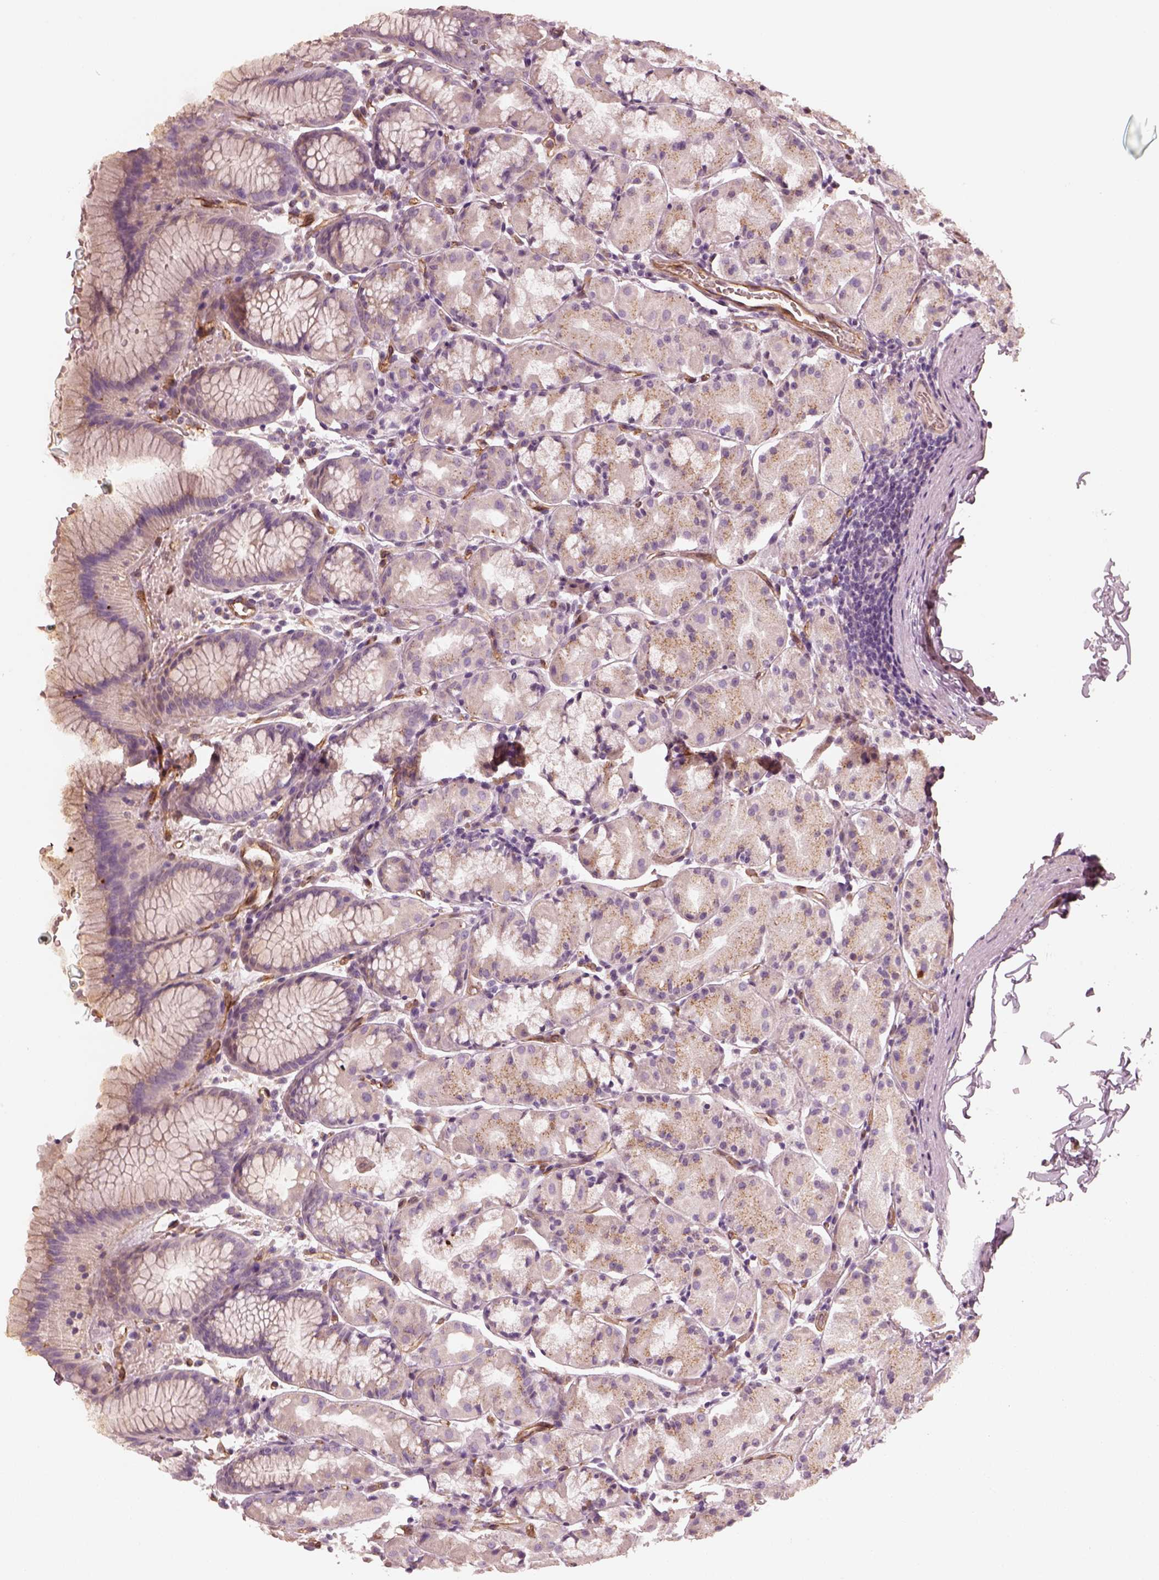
{"staining": {"intensity": "weak", "quantity": "25%-75%", "location": "cytoplasmic/membranous"}, "tissue": "stomach", "cell_type": "Glandular cells", "image_type": "normal", "snomed": [{"axis": "morphology", "description": "Normal tissue, NOS"}, {"axis": "topography", "description": "Stomach, upper"}], "caption": "Immunohistochemistry of unremarkable stomach shows low levels of weak cytoplasmic/membranous expression in about 25%-75% of glandular cells.", "gene": "CRYM", "patient": {"sex": "male", "age": 47}}